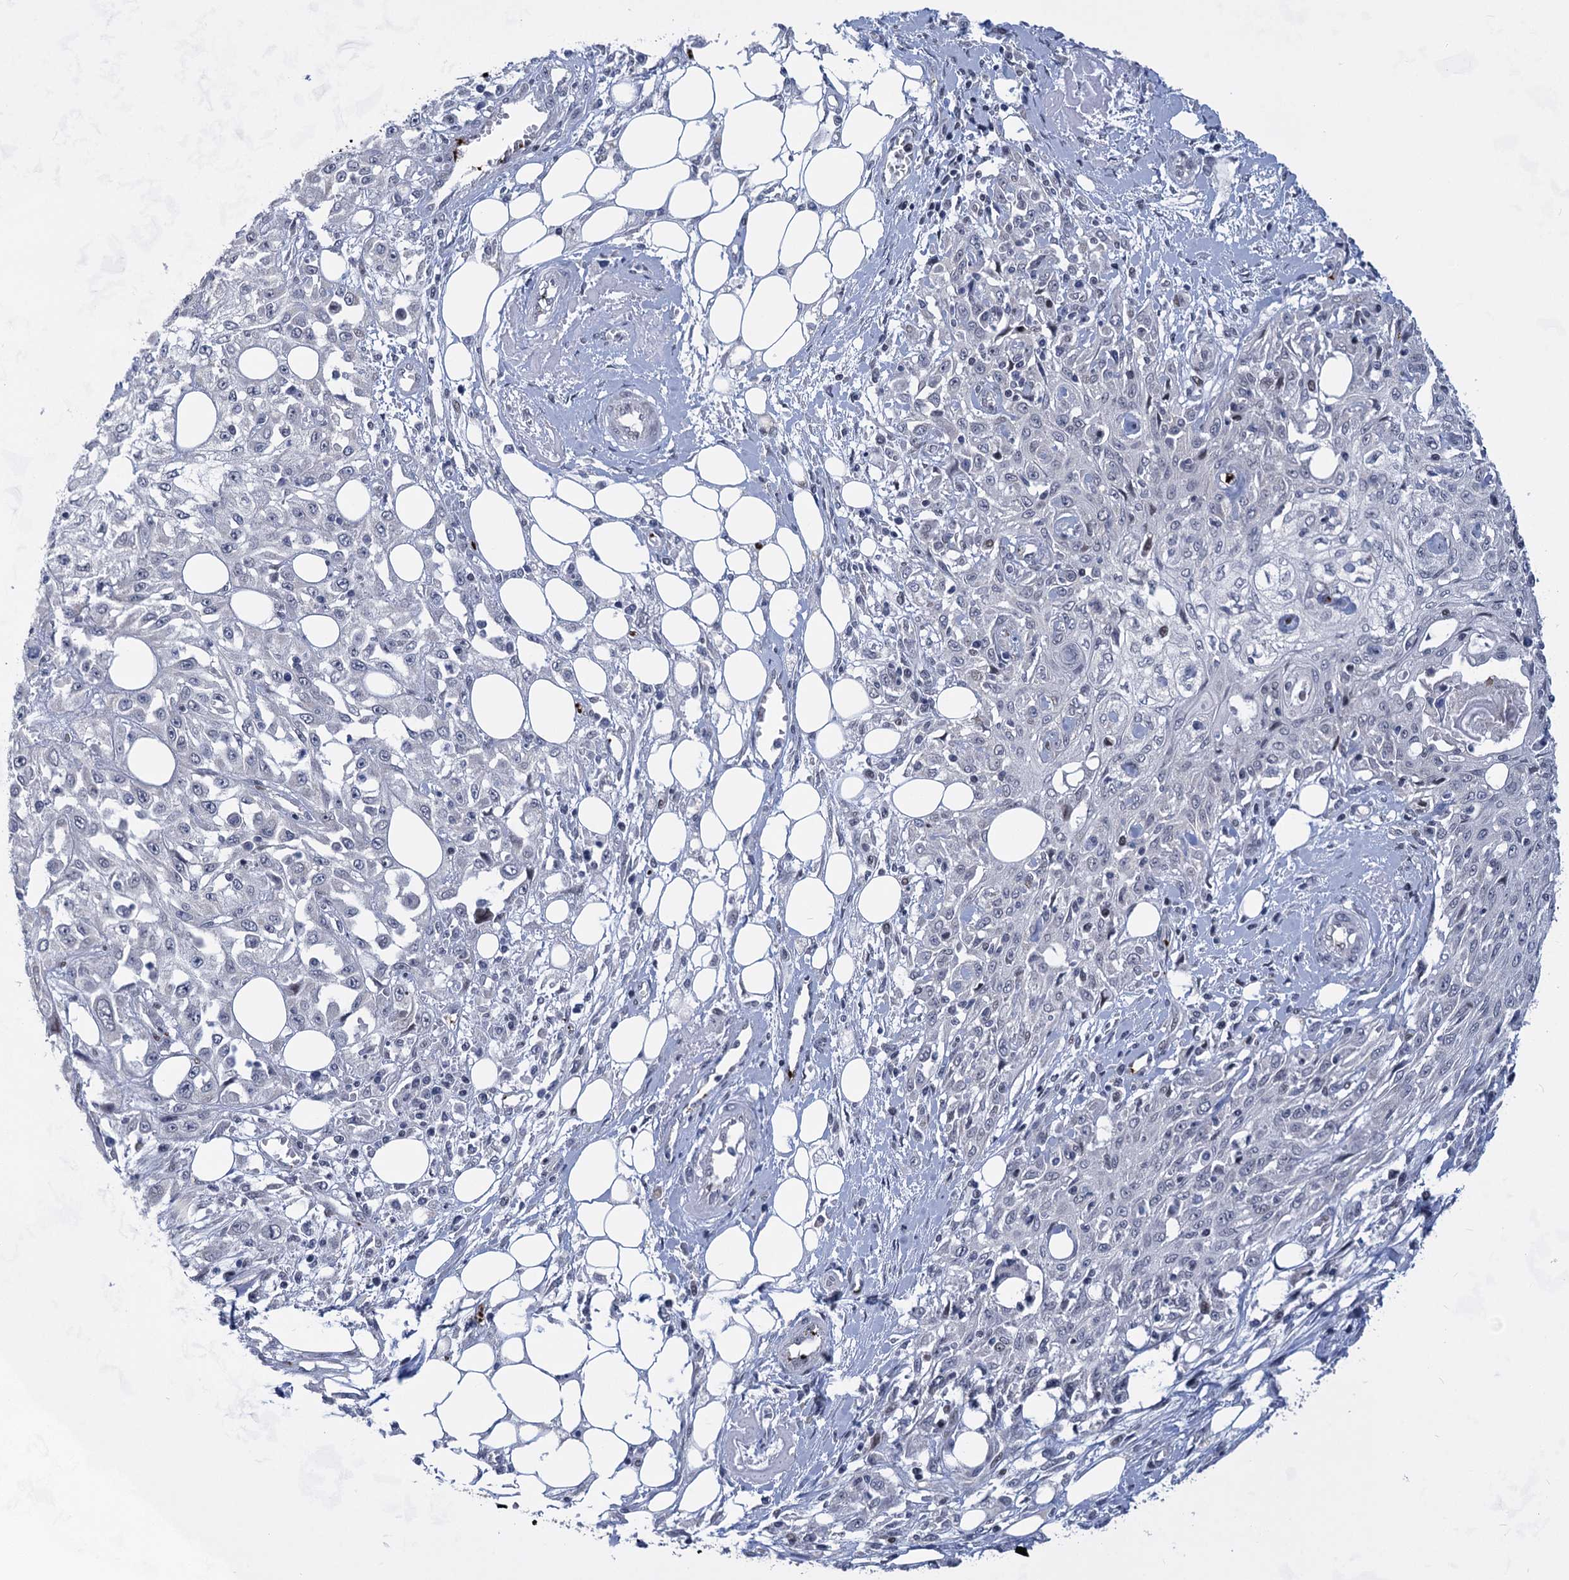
{"staining": {"intensity": "negative", "quantity": "none", "location": "none"}, "tissue": "skin cancer", "cell_type": "Tumor cells", "image_type": "cancer", "snomed": [{"axis": "morphology", "description": "Squamous cell carcinoma, NOS"}, {"axis": "morphology", "description": "Squamous cell carcinoma, metastatic, NOS"}, {"axis": "topography", "description": "Skin"}, {"axis": "topography", "description": "Lymph node"}], "caption": "The immunohistochemistry (IHC) photomicrograph has no significant staining in tumor cells of squamous cell carcinoma (skin) tissue.", "gene": "MON2", "patient": {"sex": "male", "age": 75}}